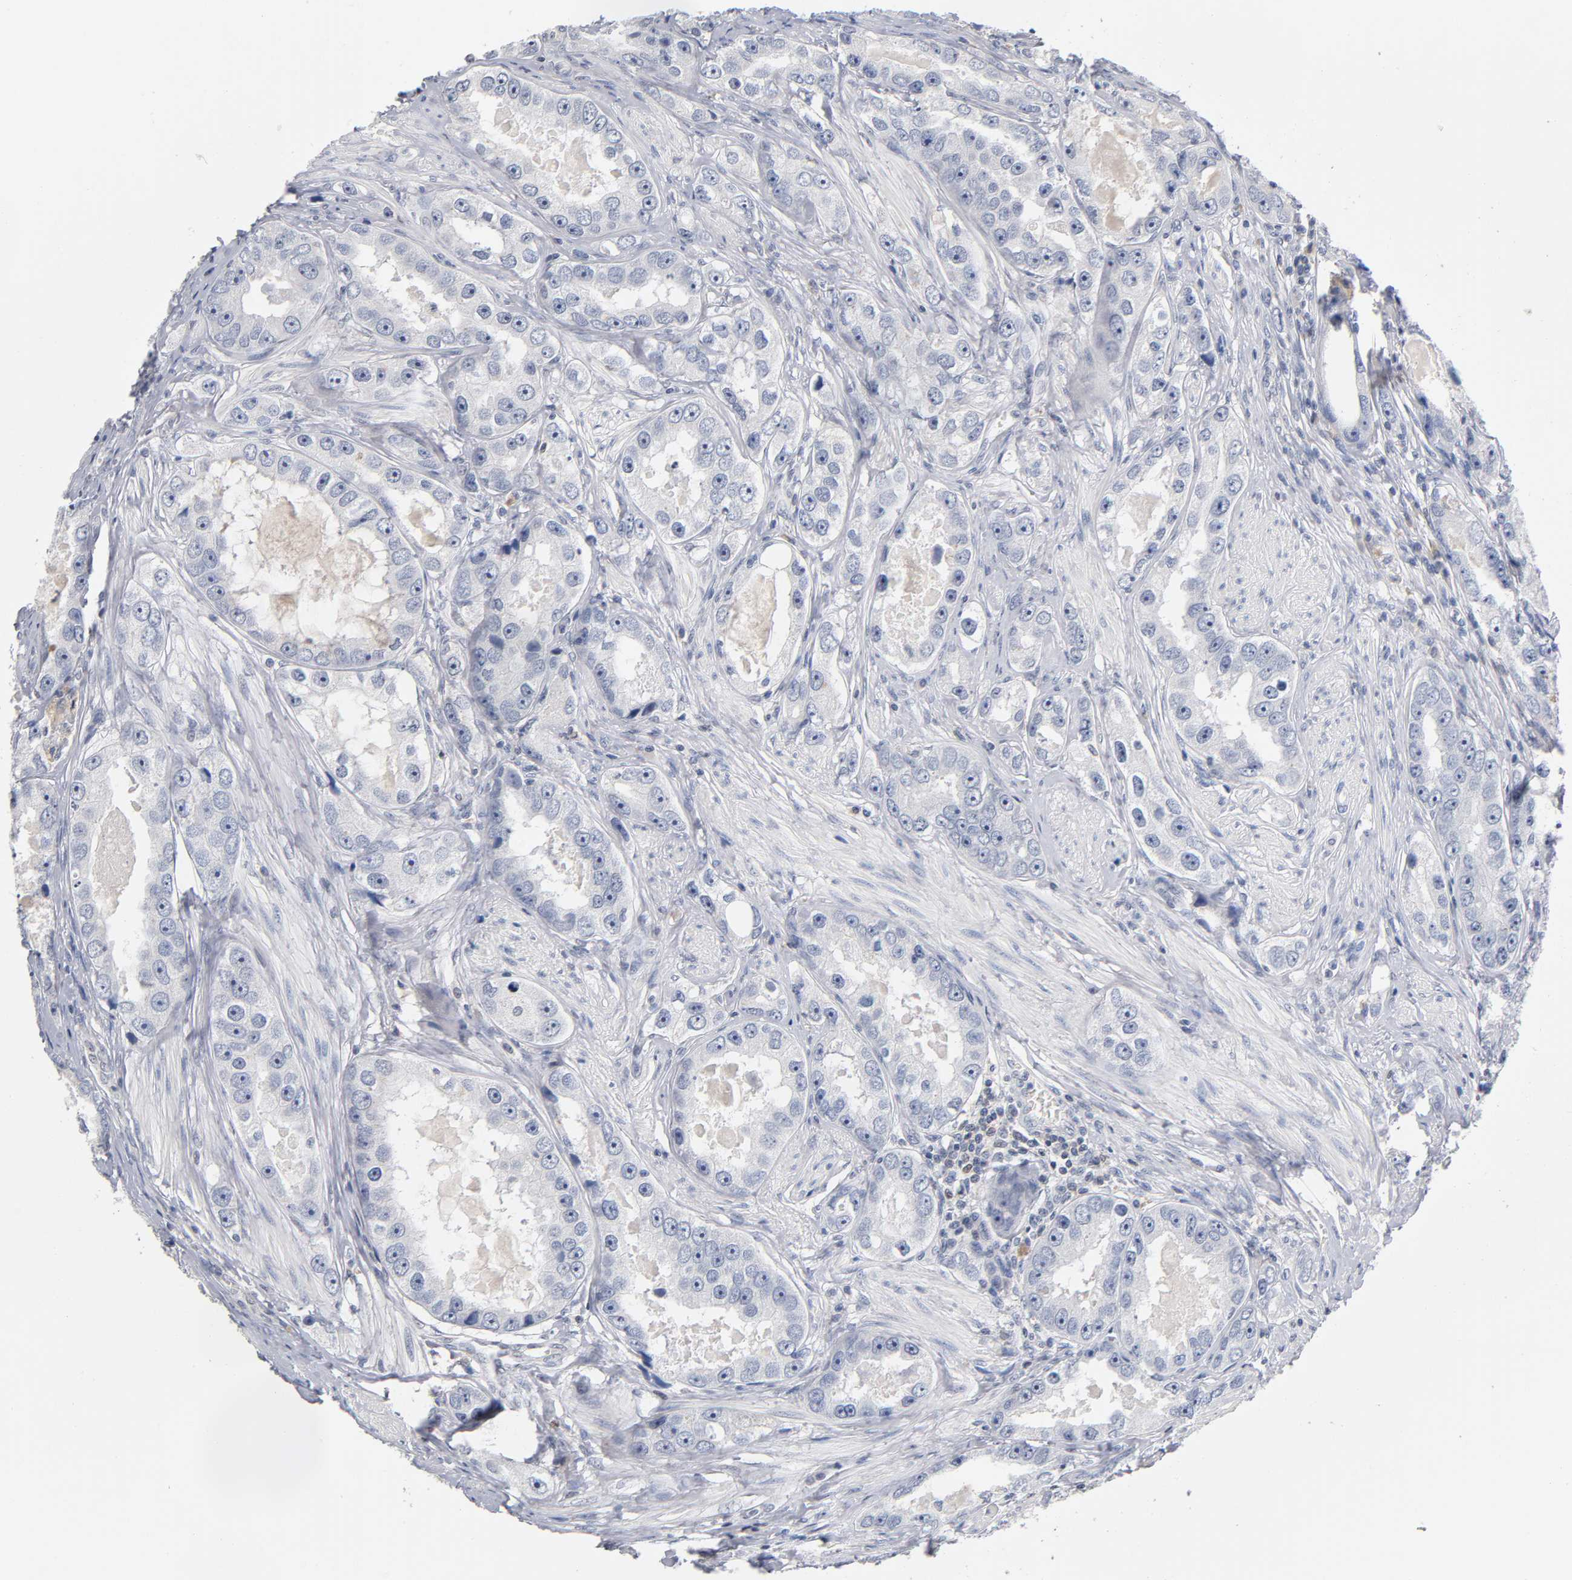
{"staining": {"intensity": "negative", "quantity": "none", "location": "none"}, "tissue": "prostate cancer", "cell_type": "Tumor cells", "image_type": "cancer", "snomed": [{"axis": "morphology", "description": "Adenocarcinoma, High grade"}, {"axis": "topography", "description": "Prostate"}], "caption": "IHC histopathology image of neoplastic tissue: human adenocarcinoma (high-grade) (prostate) stained with DAB (3,3'-diaminobenzidine) shows no significant protein expression in tumor cells. The staining was performed using DAB (3,3'-diaminobenzidine) to visualize the protein expression in brown, while the nuclei were stained in blue with hematoxylin (Magnification: 20x).", "gene": "NFATC1", "patient": {"sex": "male", "age": 63}}